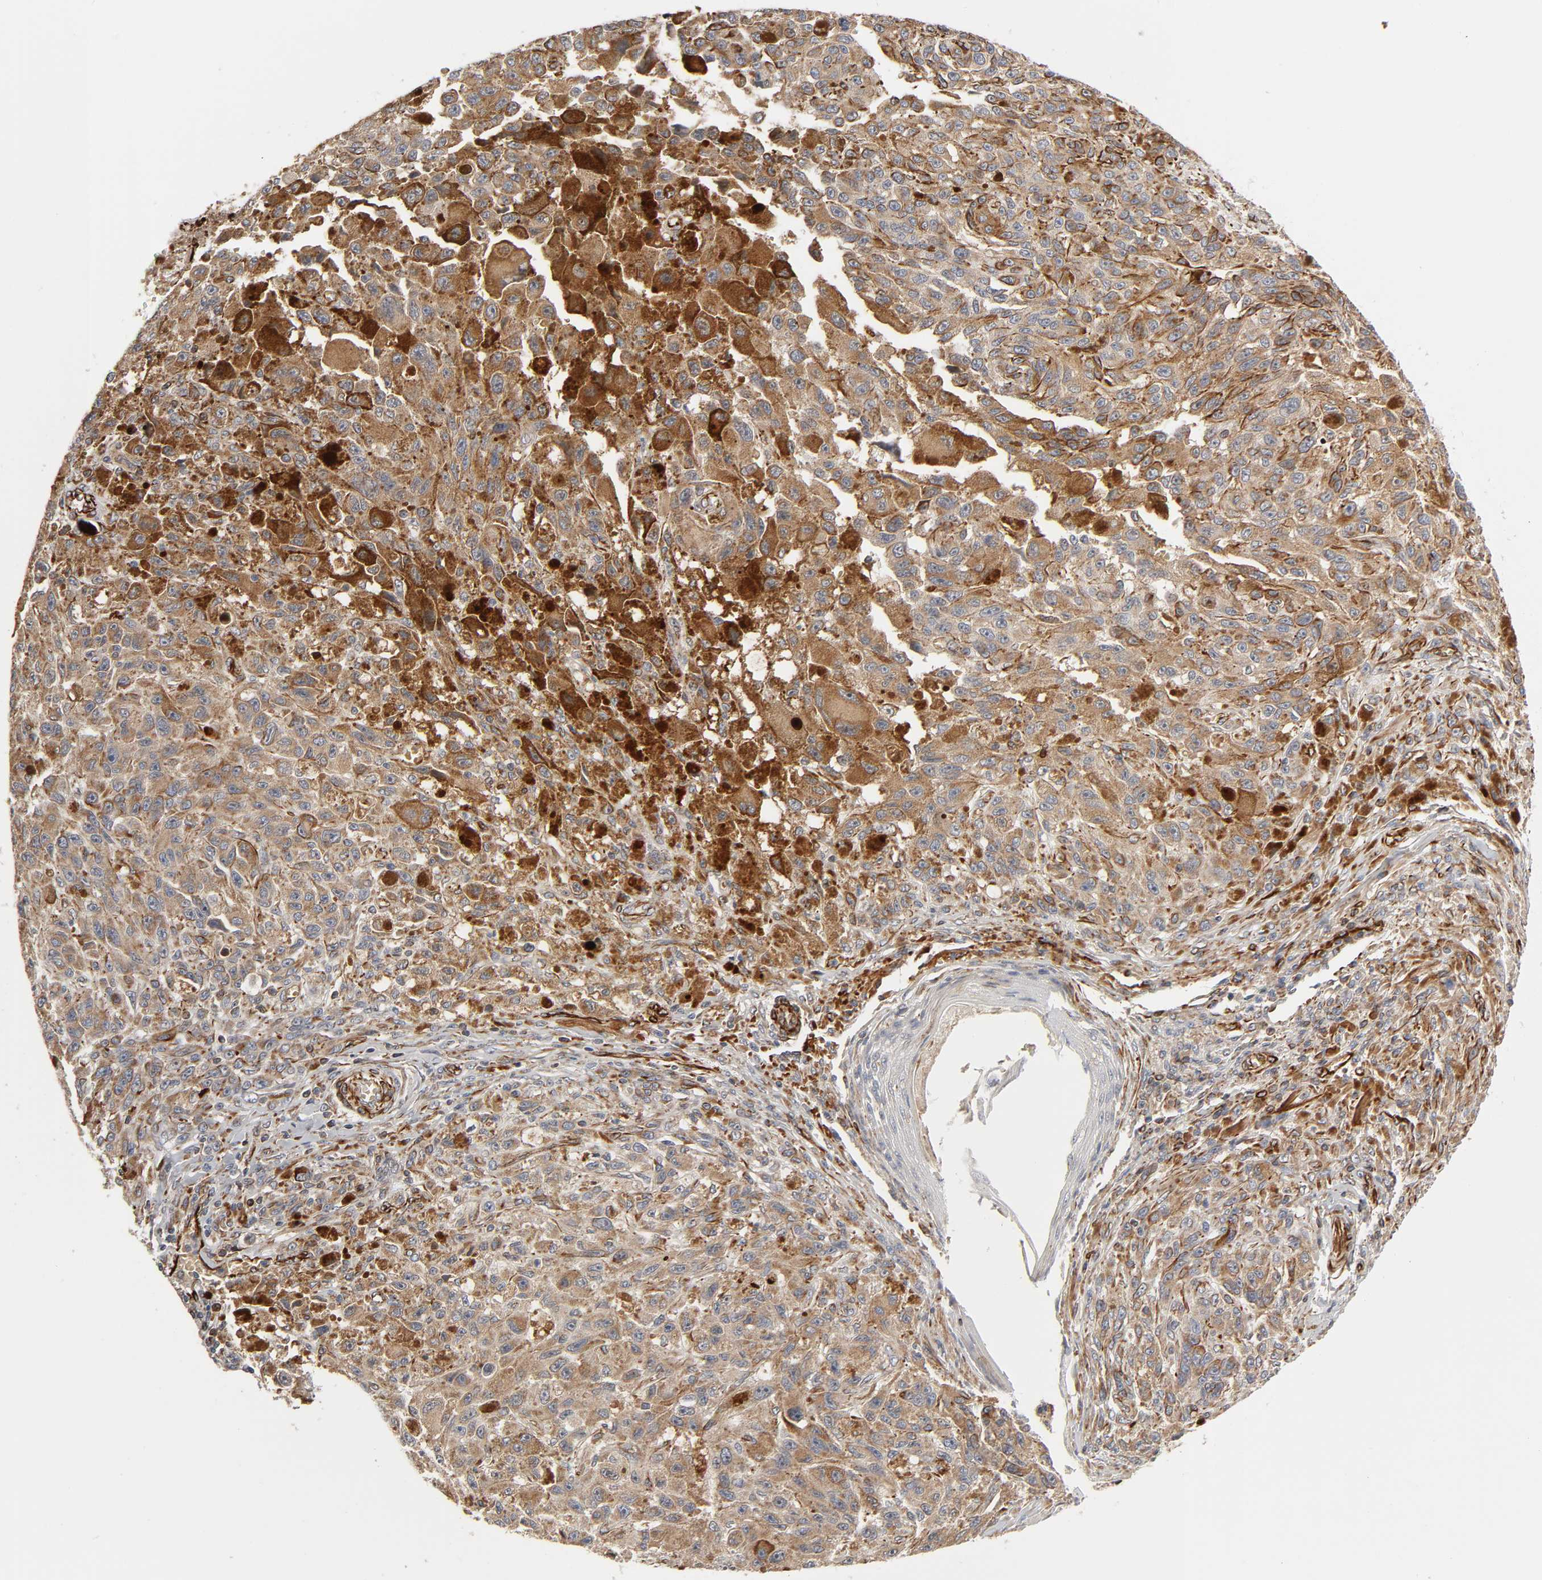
{"staining": {"intensity": "moderate", "quantity": ">75%", "location": "cytoplasmic/membranous"}, "tissue": "melanoma", "cell_type": "Tumor cells", "image_type": "cancer", "snomed": [{"axis": "morphology", "description": "Malignant melanoma, NOS"}, {"axis": "topography", "description": "Skin"}], "caption": "Immunohistochemical staining of malignant melanoma exhibits medium levels of moderate cytoplasmic/membranous positivity in approximately >75% of tumor cells.", "gene": "FAM118A", "patient": {"sex": "male", "age": 81}}